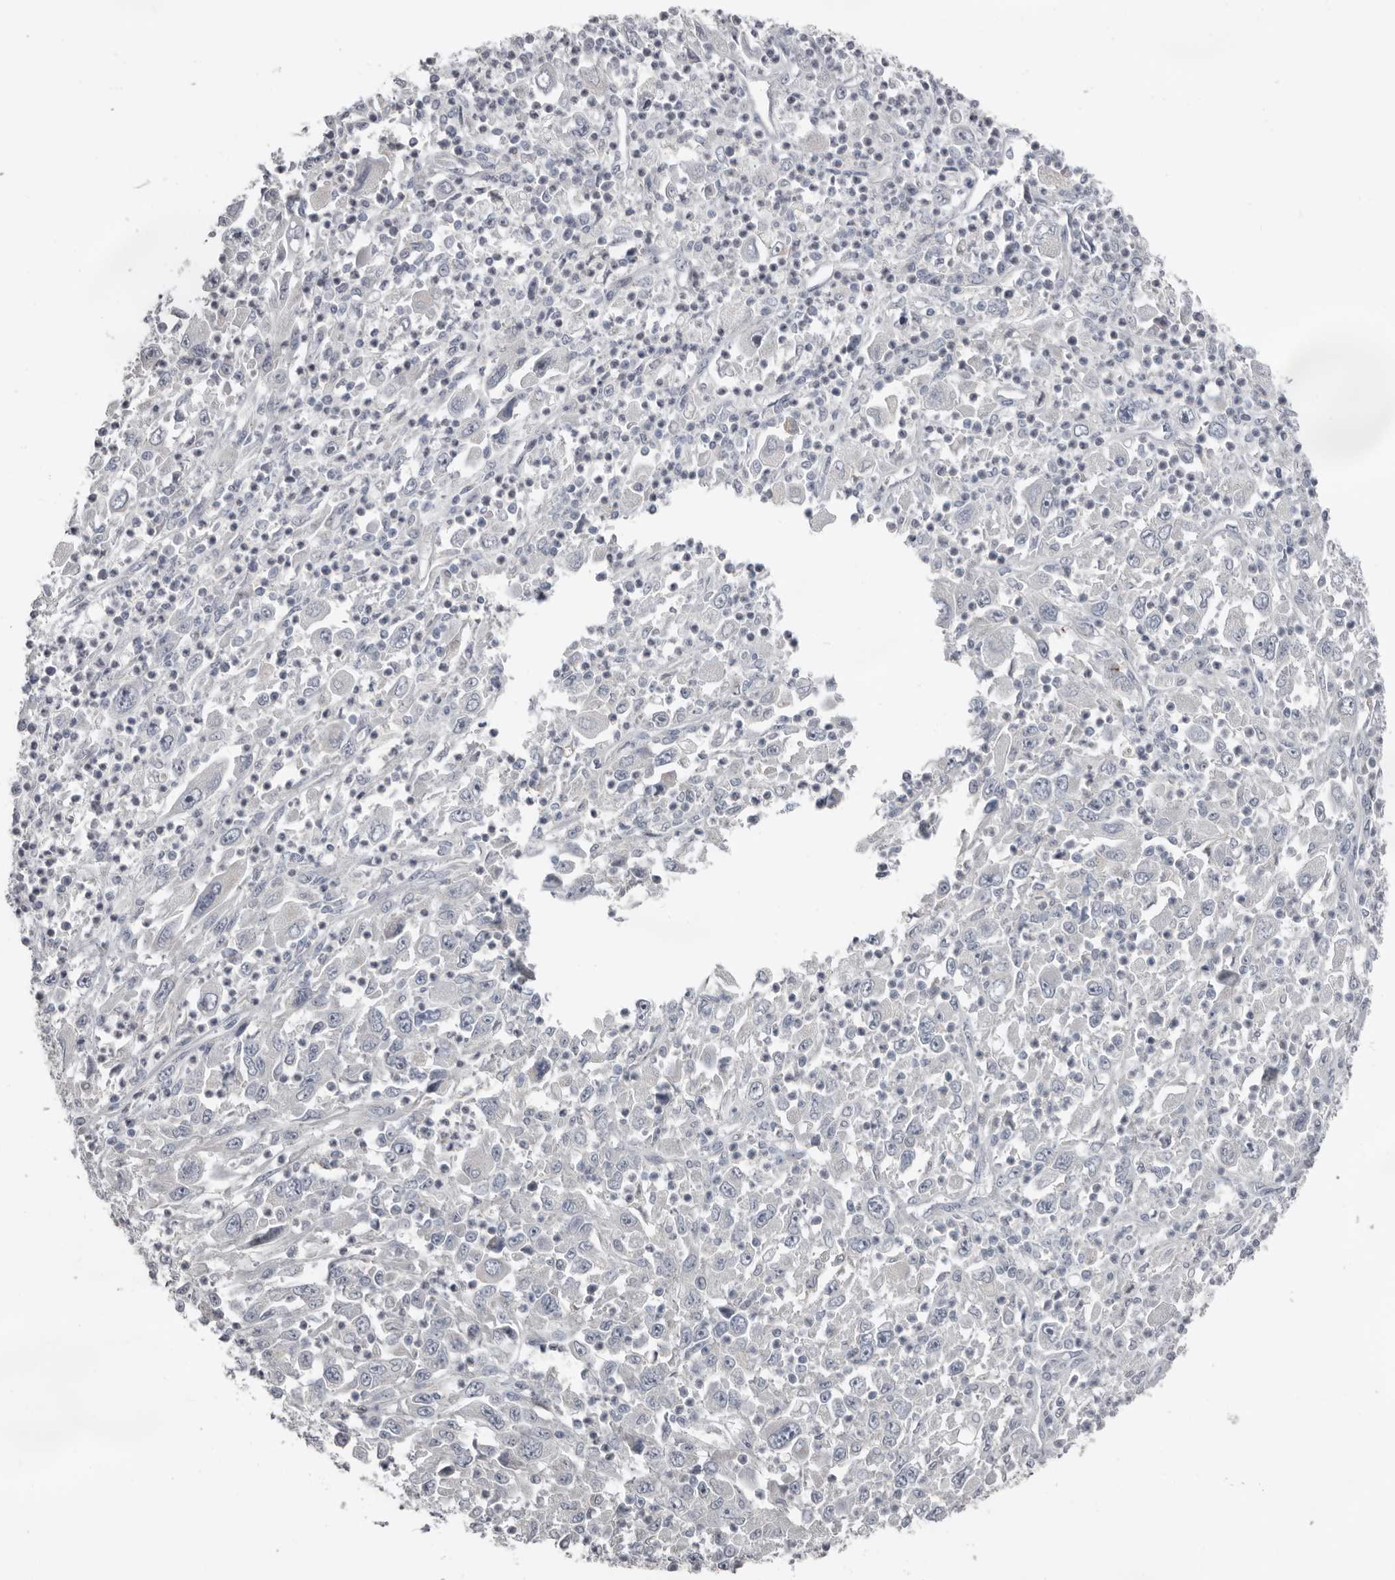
{"staining": {"intensity": "negative", "quantity": "none", "location": "none"}, "tissue": "melanoma", "cell_type": "Tumor cells", "image_type": "cancer", "snomed": [{"axis": "morphology", "description": "Malignant melanoma, Metastatic site"}, {"axis": "topography", "description": "Skin"}], "caption": "High power microscopy micrograph of an immunohistochemistry image of melanoma, revealing no significant positivity in tumor cells.", "gene": "FABP7", "patient": {"sex": "female", "age": 56}}